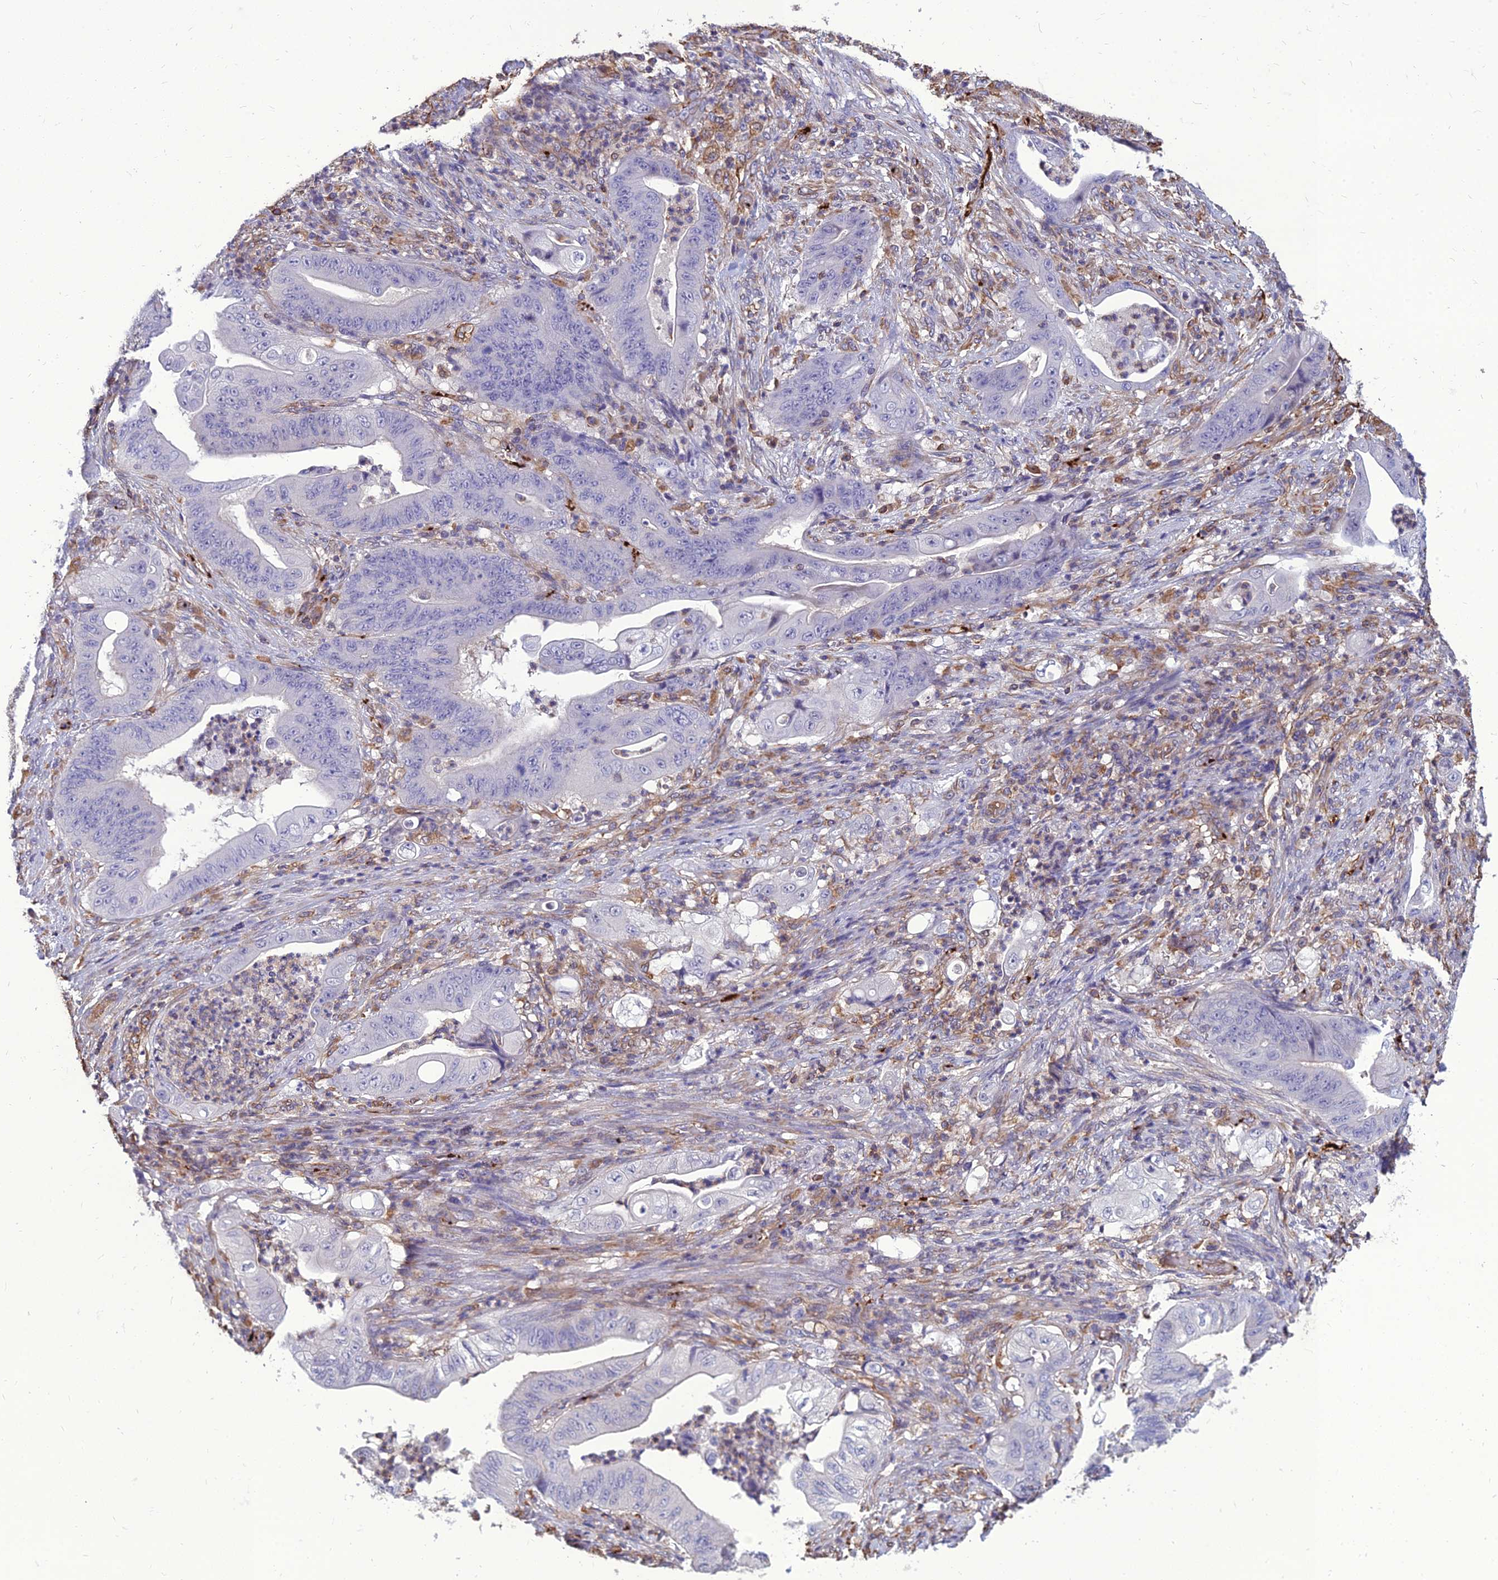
{"staining": {"intensity": "negative", "quantity": "none", "location": "none"}, "tissue": "stomach cancer", "cell_type": "Tumor cells", "image_type": "cancer", "snomed": [{"axis": "morphology", "description": "Adenocarcinoma, NOS"}, {"axis": "topography", "description": "Stomach"}], "caption": "Stomach cancer (adenocarcinoma) stained for a protein using immunohistochemistry displays no expression tumor cells.", "gene": "PSMD11", "patient": {"sex": "female", "age": 73}}